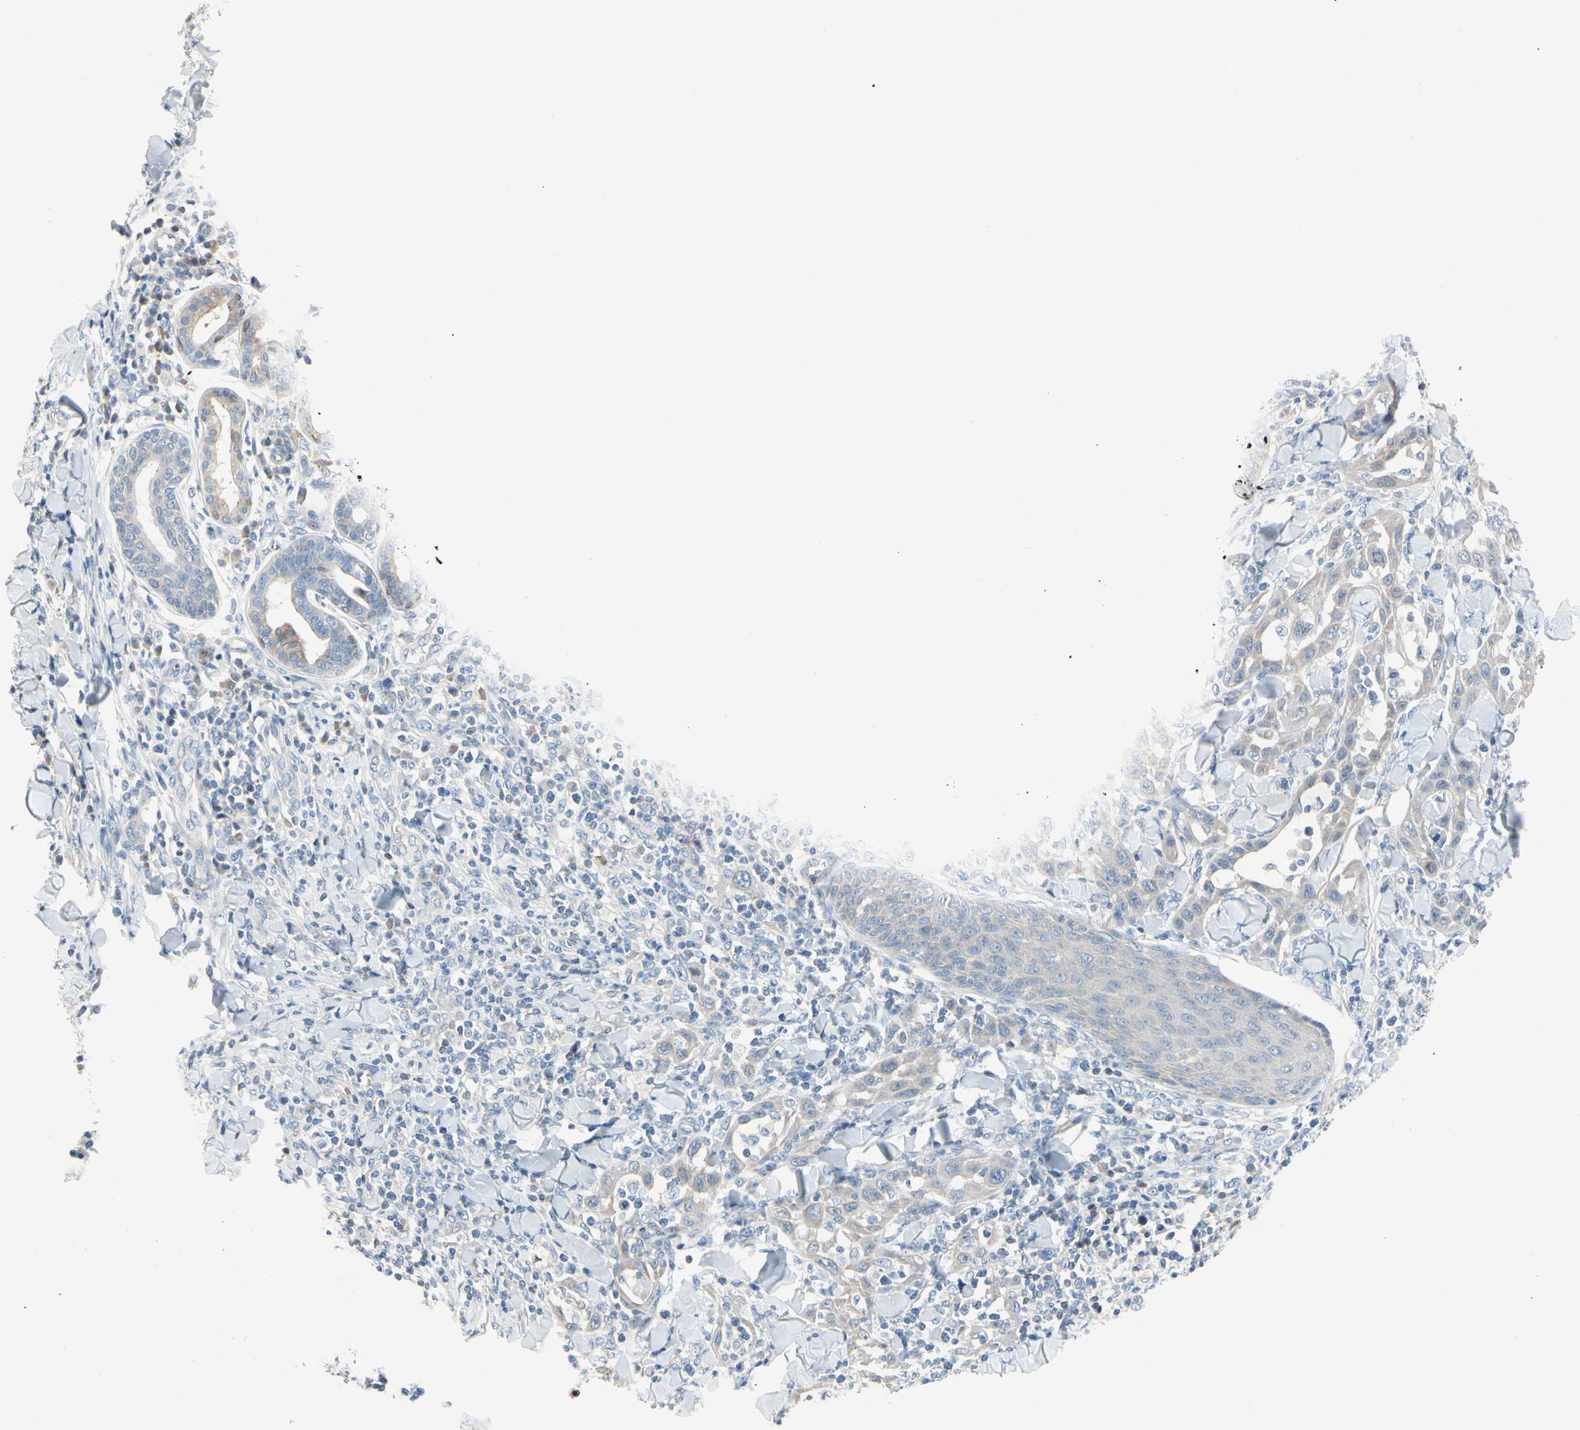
{"staining": {"intensity": "weak", "quantity": "25%-75%", "location": "cytoplasmic/membranous"}, "tissue": "skin cancer", "cell_type": "Tumor cells", "image_type": "cancer", "snomed": [{"axis": "morphology", "description": "Squamous cell carcinoma, NOS"}, {"axis": "topography", "description": "Skin"}], "caption": "DAB (3,3'-diaminobenzidine) immunohistochemical staining of human skin squamous cell carcinoma exhibits weak cytoplasmic/membranous protein positivity in about 25%-75% of tumor cells. (brown staining indicates protein expression, while blue staining denotes nuclei).", "gene": "ZNF132", "patient": {"sex": "male", "age": 24}}